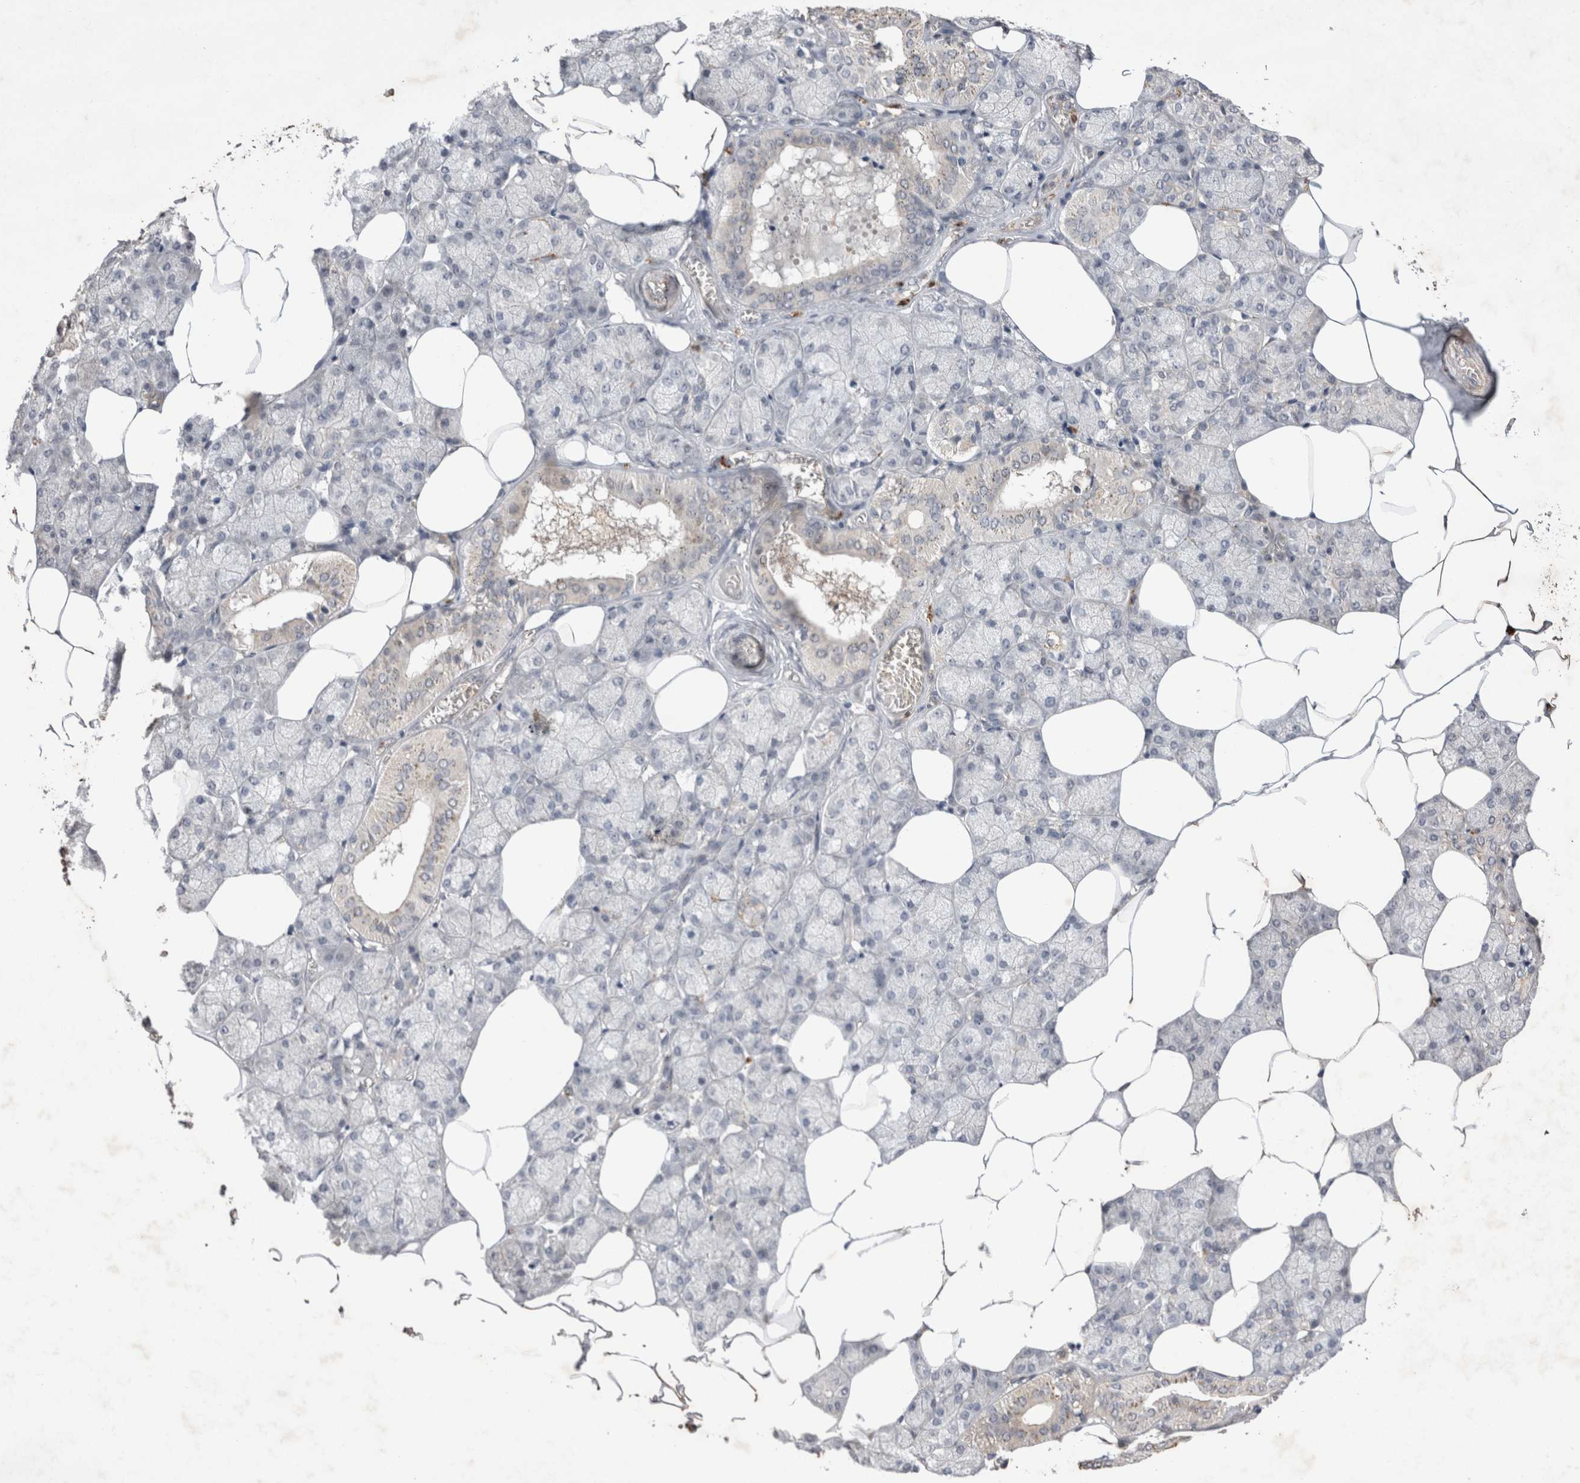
{"staining": {"intensity": "moderate", "quantity": "<25%", "location": "cytoplasmic/membranous"}, "tissue": "salivary gland", "cell_type": "Glandular cells", "image_type": "normal", "snomed": [{"axis": "morphology", "description": "Normal tissue, NOS"}, {"axis": "topography", "description": "Salivary gland"}], "caption": "Immunohistochemical staining of unremarkable human salivary gland demonstrates low levels of moderate cytoplasmic/membranous staining in approximately <25% of glandular cells. (Brightfield microscopy of DAB IHC at high magnification).", "gene": "STK11", "patient": {"sex": "male", "age": 62}}